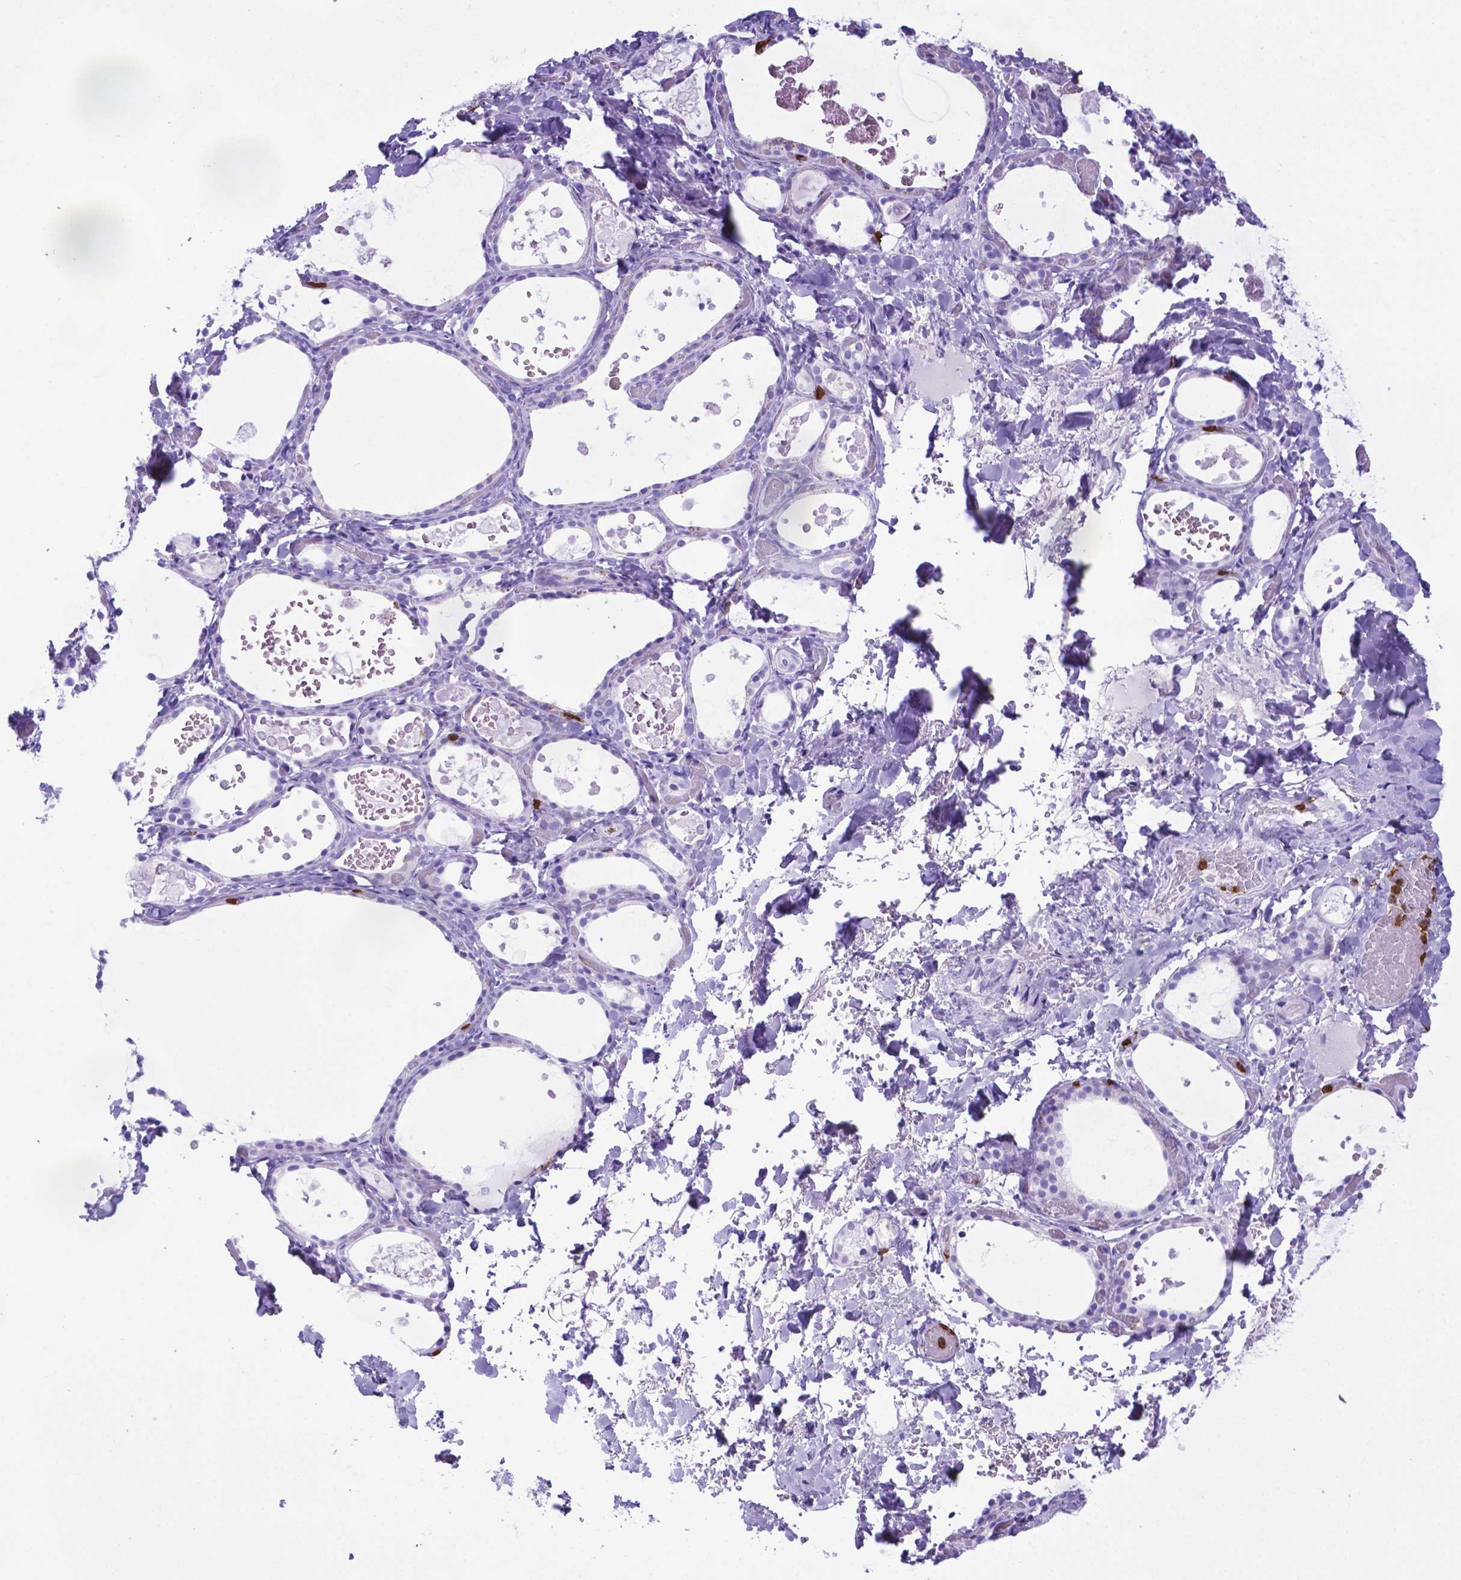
{"staining": {"intensity": "negative", "quantity": "none", "location": "none"}, "tissue": "thyroid gland", "cell_type": "Glandular cells", "image_type": "normal", "snomed": [{"axis": "morphology", "description": "Normal tissue, NOS"}, {"axis": "topography", "description": "Thyroid gland"}], "caption": "A high-resolution histopathology image shows IHC staining of unremarkable thyroid gland, which reveals no significant expression in glandular cells.", "gene": "LZTR1", "patient": {"sex": "female", "age": 56}}